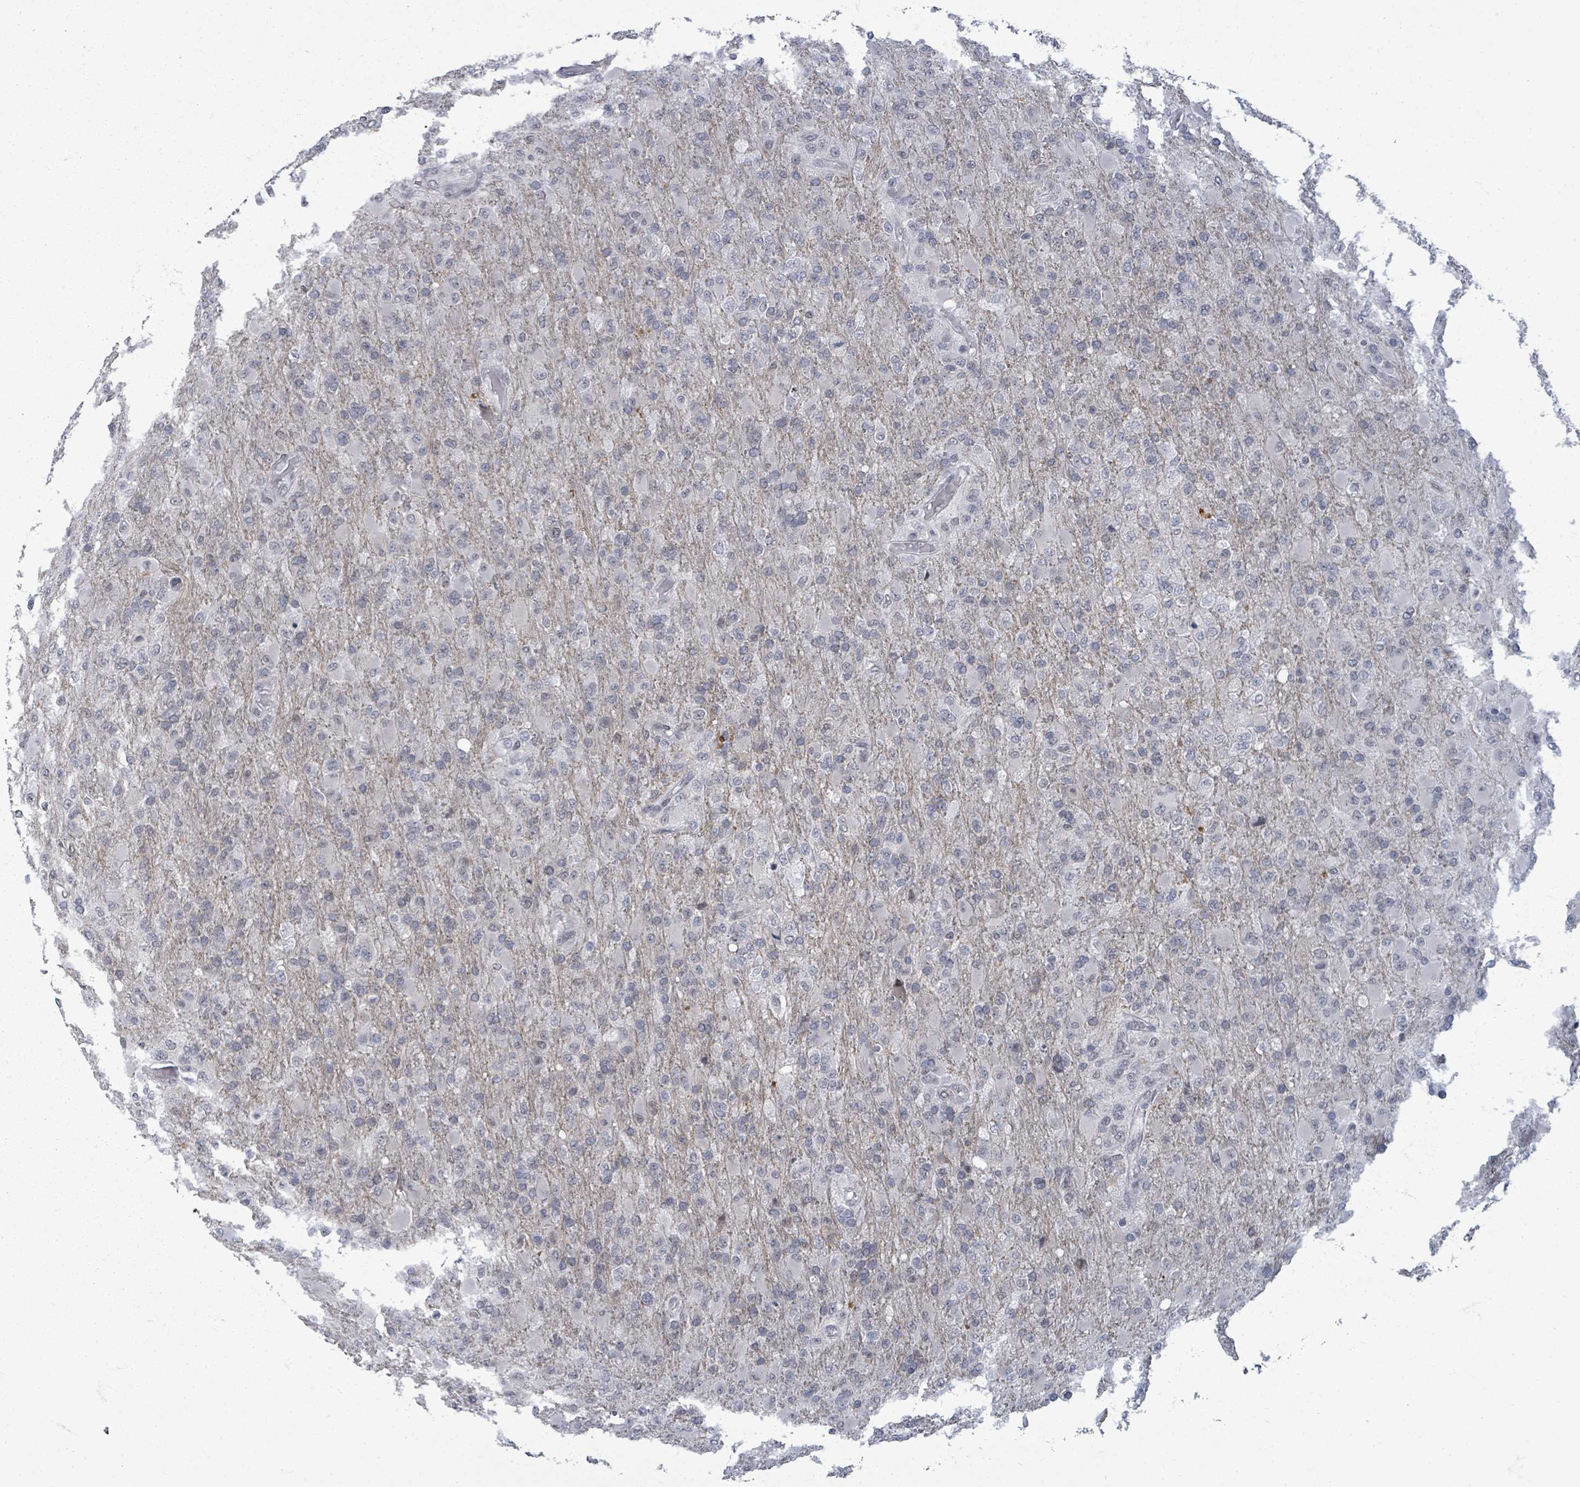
{"staining": {"intensity": "negative", "quantity": "none", "location": "none"}, "tissue": "glioma", "cell_type": "Tumor cells", "image_type": "cancer", "snomed": [{"axis": "morphology", "description": "Glioma, malignant, Low grade"}, {"axis": "topography", "description": "Brain"}], "caption": "Tumor cells show no significant expression in low-grade glioma (malignant).", "gene": "ERCC5", "patient": {"sex": "male", "age": 65}}